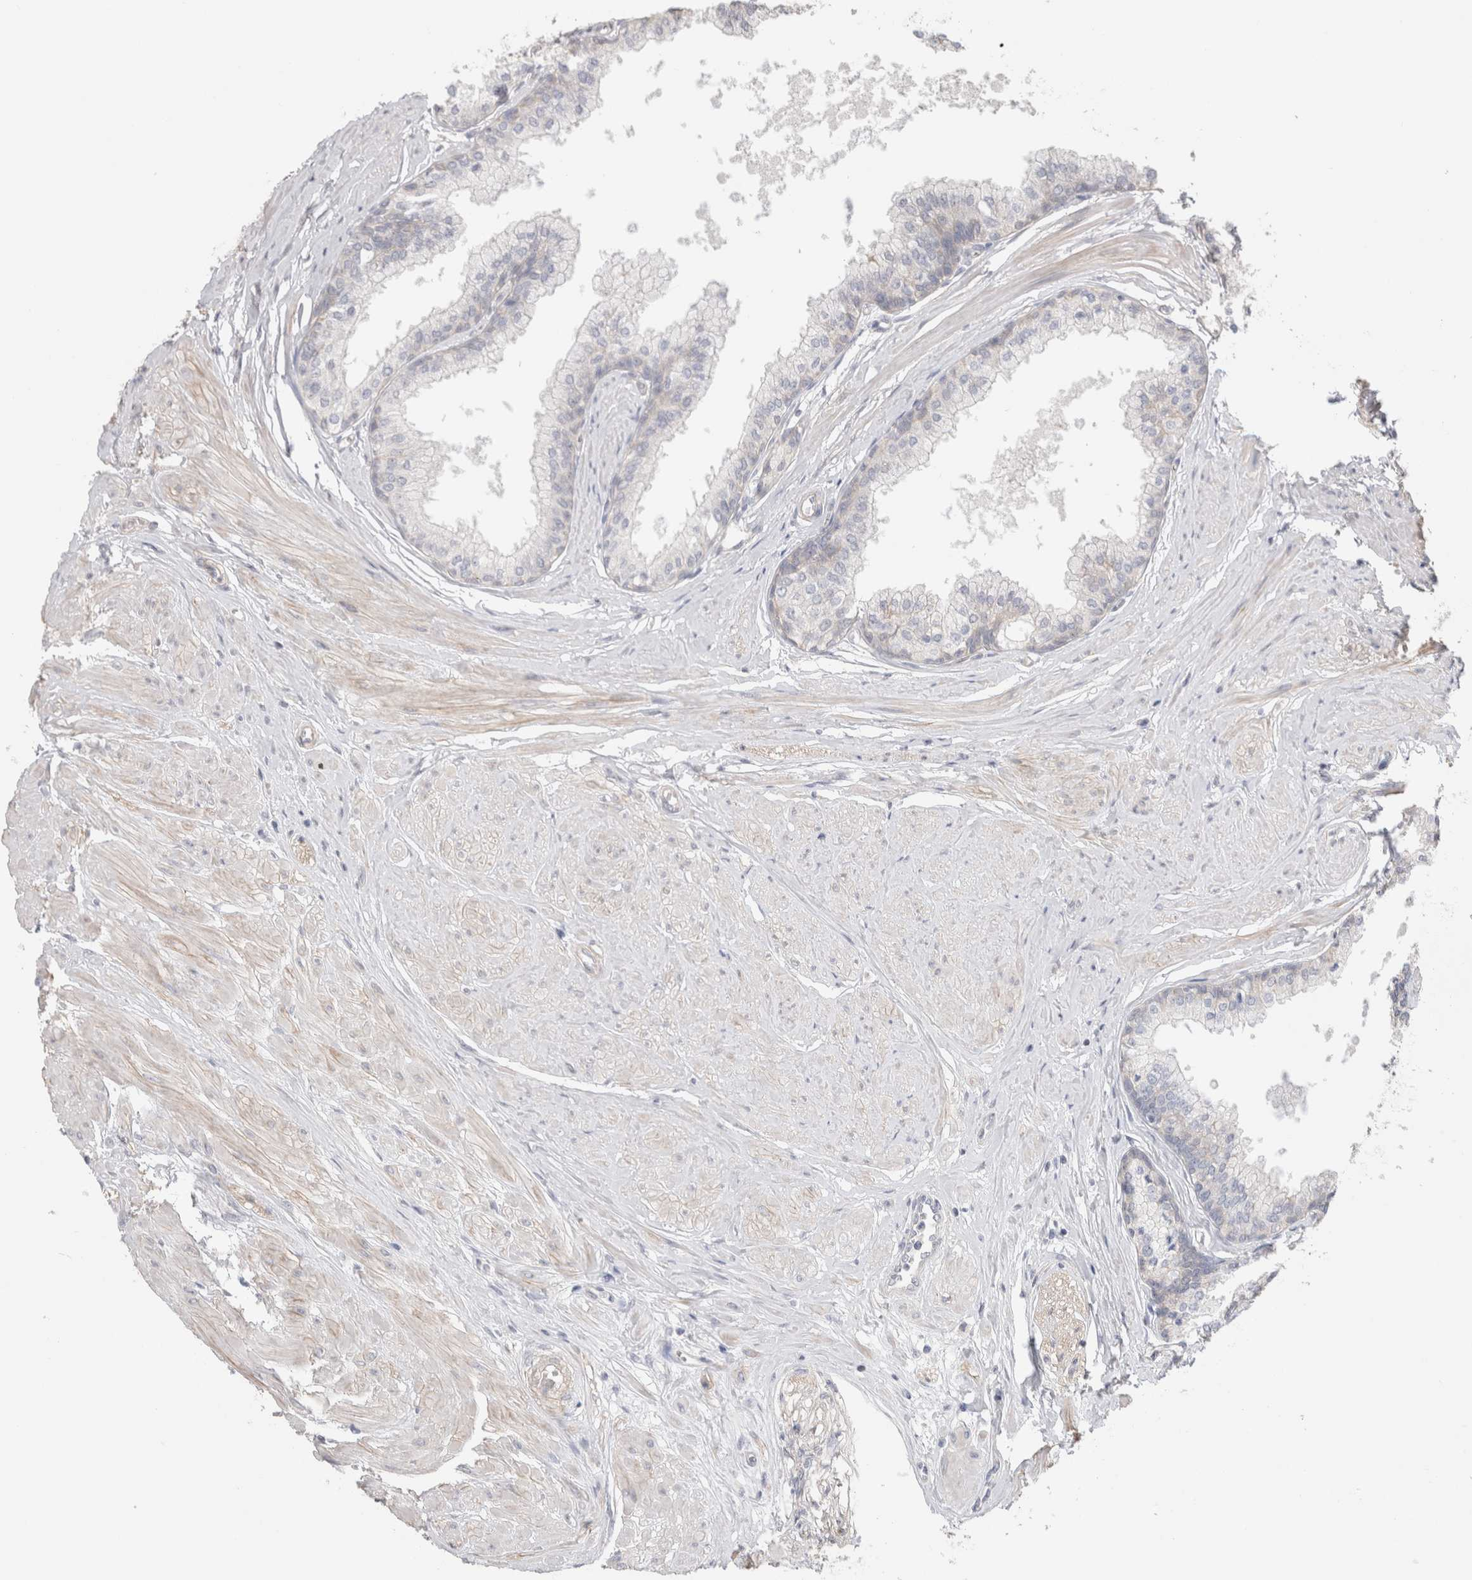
{"staining": {"intensity": "negative", "quantity": "none", "location": "none"}, "tissue": "seminal vesicle", "cell_type": "Glandular cells", "image_type": "normal", "snomed": [{"axis": "morphology", "description": "Normal tissue, NOS"}, {"axis": "topography", "description": "Prostate"}, {"axis": "topography", "description": "Seminal veicle"}], "caption": "High power microscopy photomicrograph of an immunohistochemistry (IHC) micrograph of unremarkable seminal vesicle, revealing no significant positivity in glandular cells. The staining was performed using DAB (3,3'-diaminobenzidine) to visualize the protein expression in brown, while the nuclei were stained in blue with hematoxylin (Magnification: 20x).", "gene": "DMD", "patient": {"sex": "male", "age": 60}}